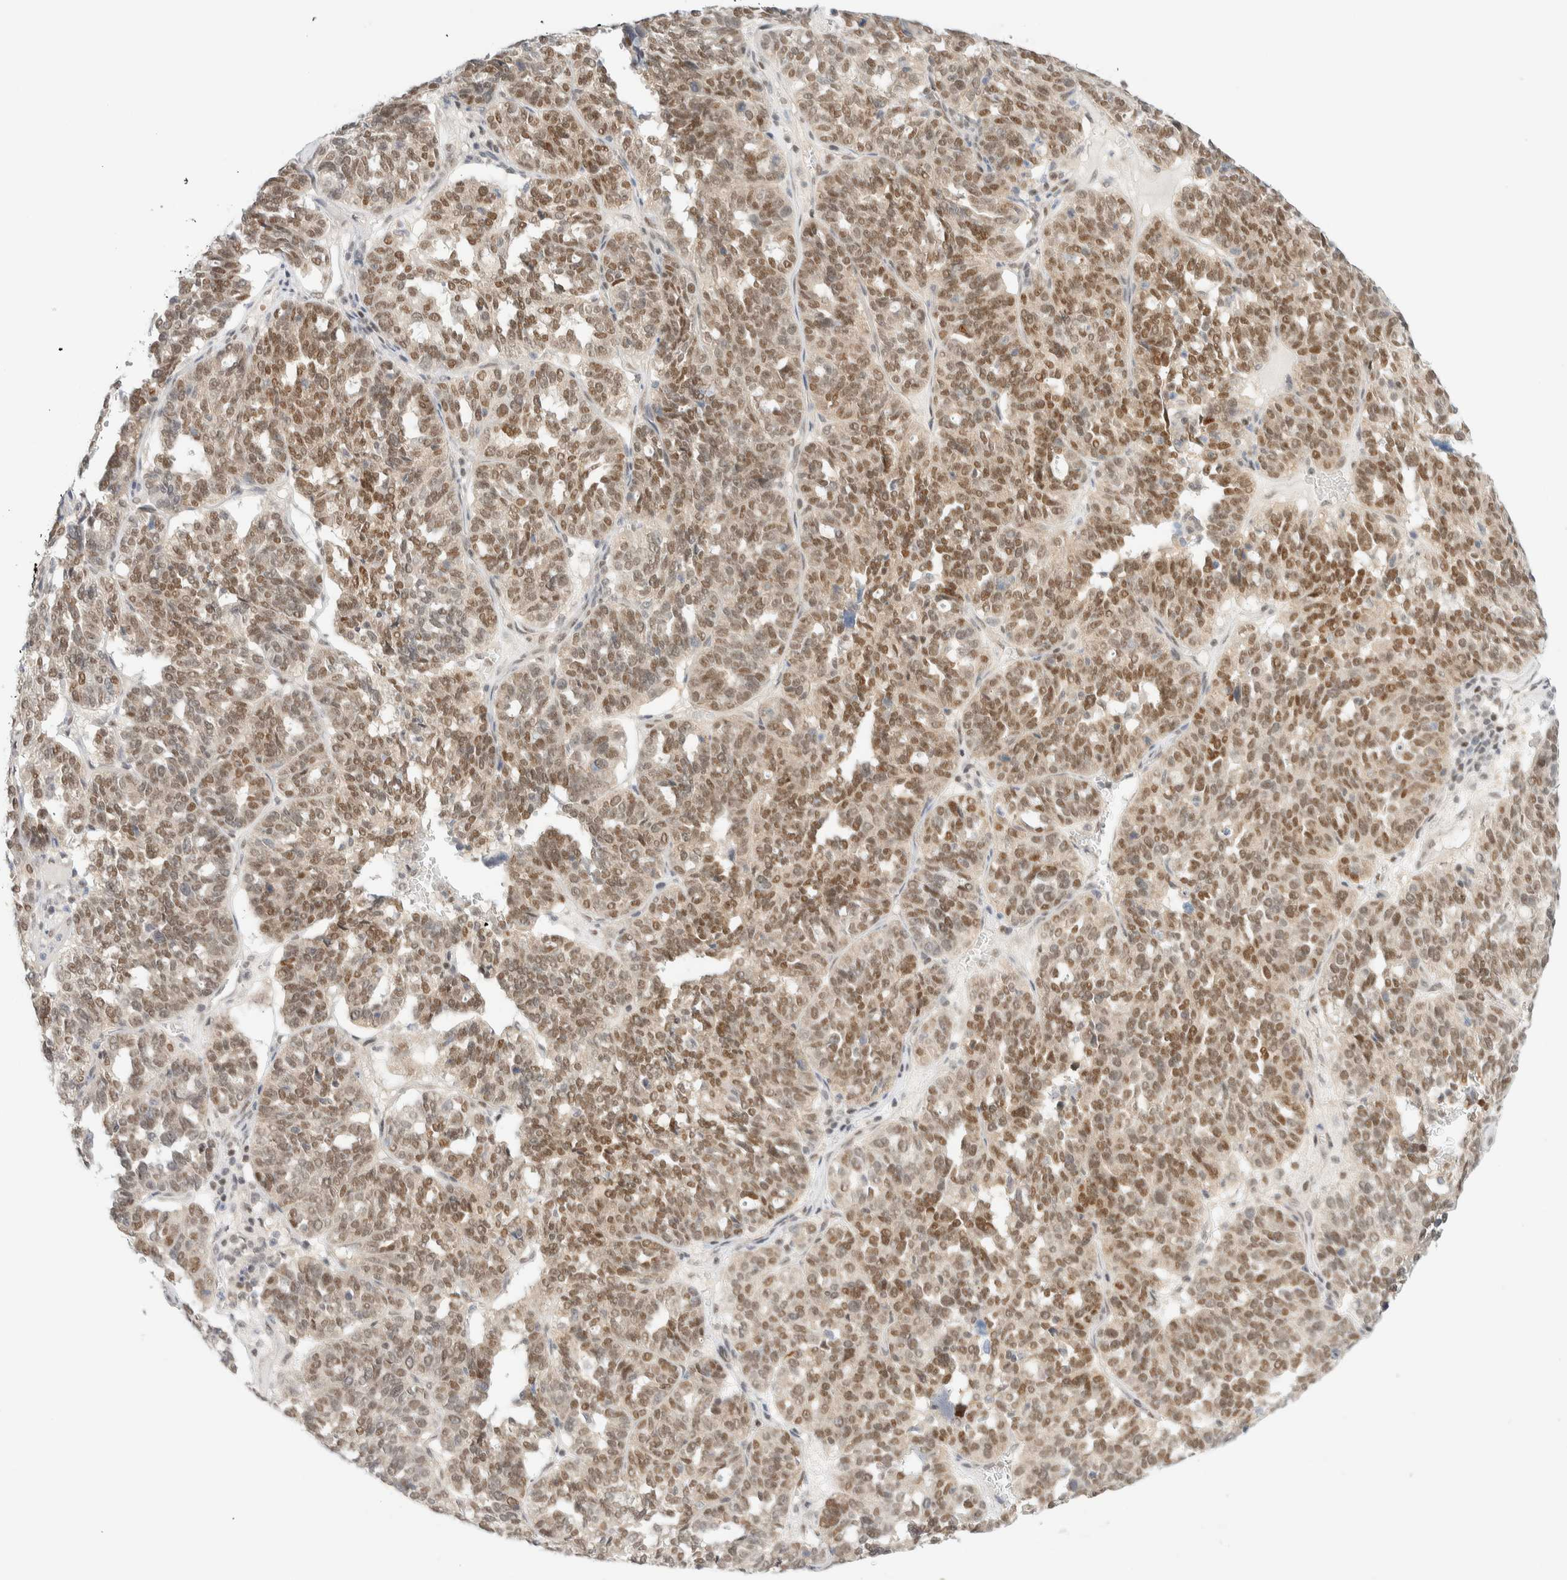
{"staining": {"intensity": "moderate", "quantity": ">75%", "location": "nuclear"}, "tissue": "ovarian cancer", "cell_type": "Tumor cells", "image_type": "cancer", "snomed": [{"axis": "morphology", "description": "Cystadenocarcinoma, serous, NOS"}, {"axis": "topography", "description": "Ovary"}], "caption": "Ovarian serous cystadenocarcinoma stained with DAB immunohistochemistry (IHC) shows medium levels of moderate nuclear staining in about >75% of tumor cells. (Brightfield microscopy of DAB IHC at high magnification).", "gene": "PYGO2", "patient": {"sex": "female", "age": 59}}